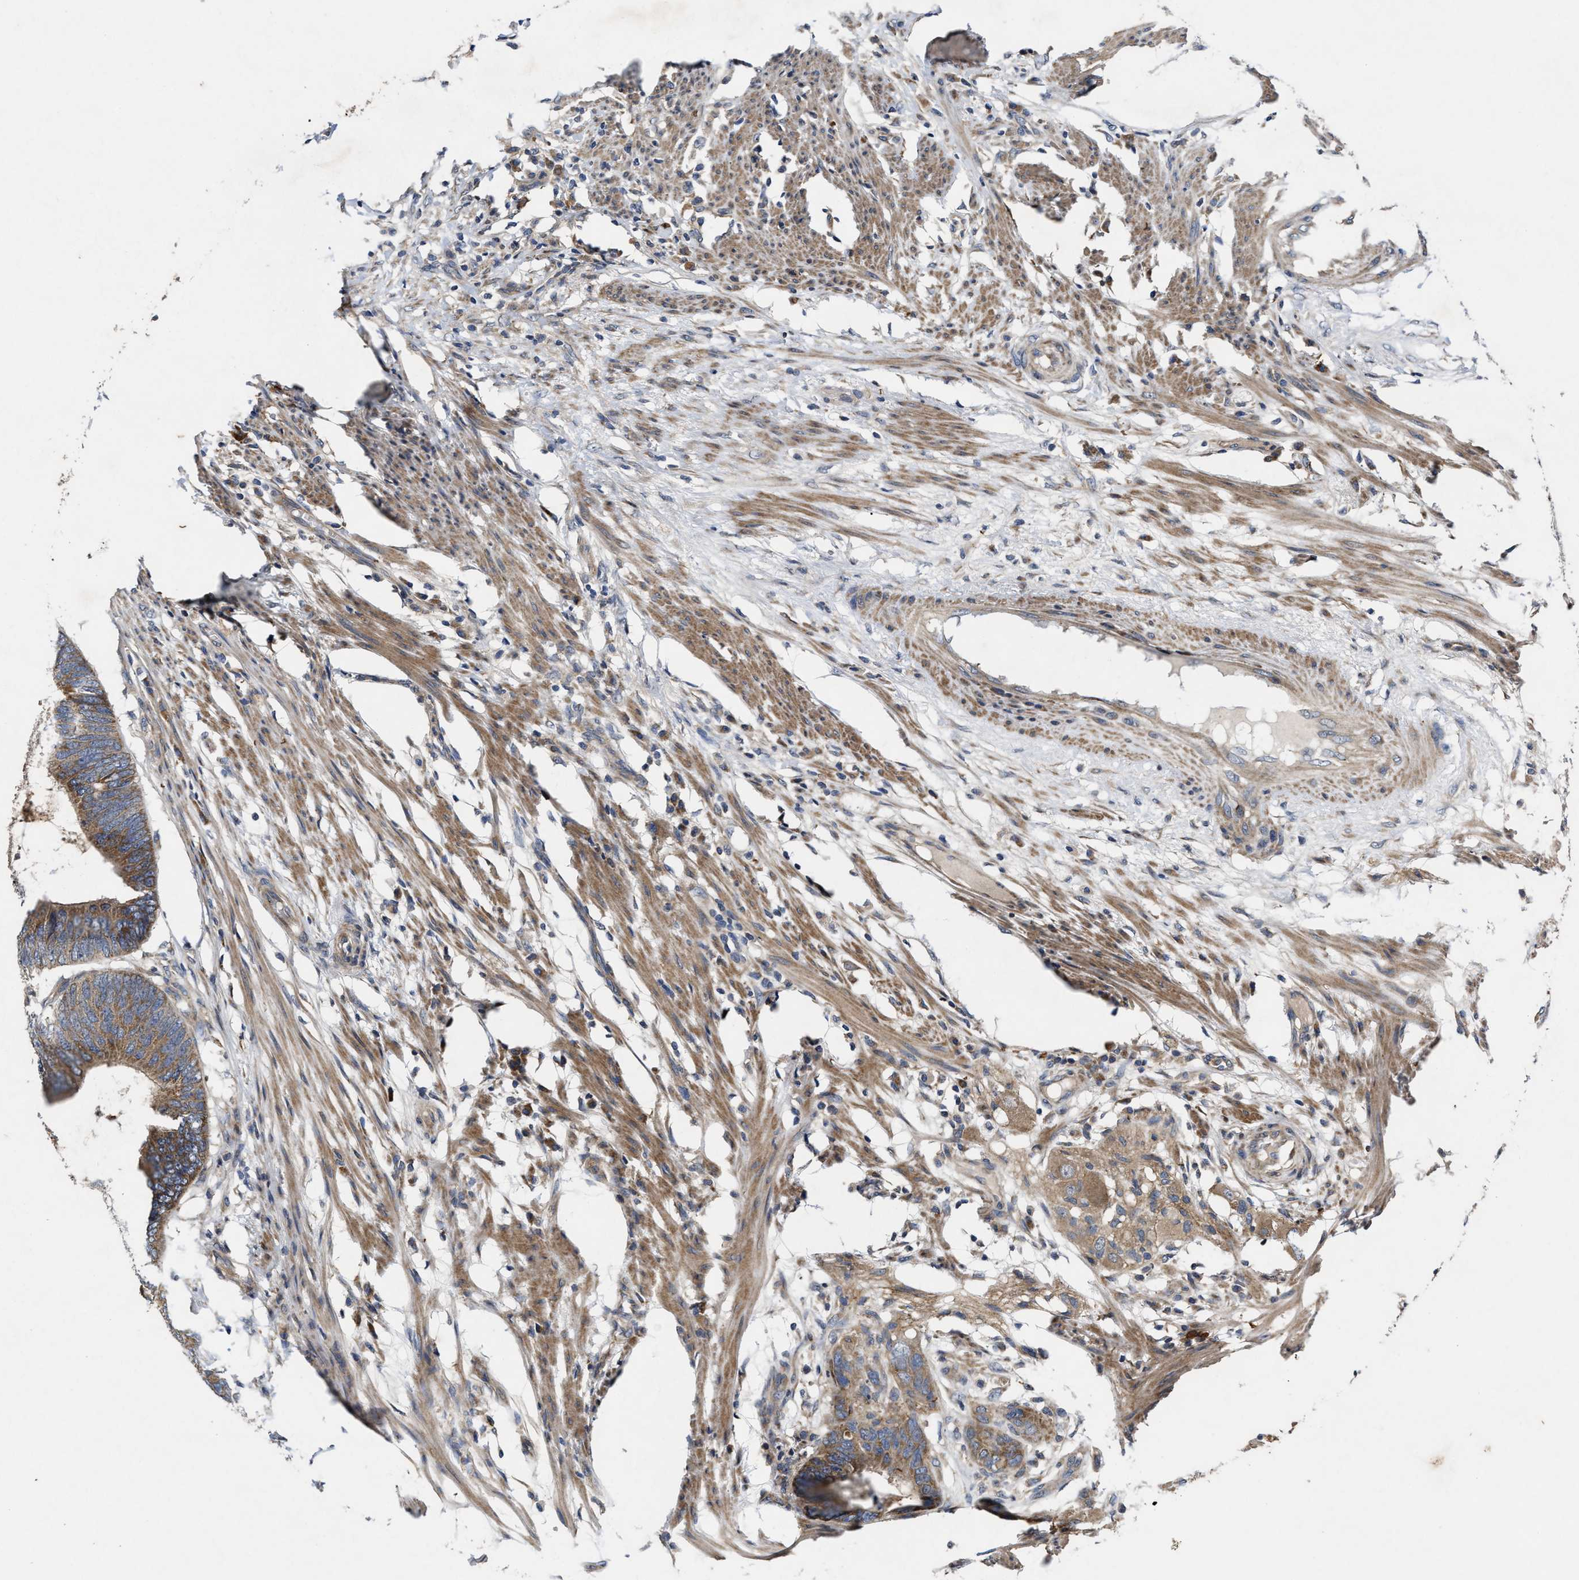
{"staining": {"intensity": "moderate", "quantity": ">75%", "location": "cytoplasmic/membranous"}, "tissue": "colorectal cancer", "cell_type": "Tumor cells", "image_type": "cancer", "snomed": [{"axis": "morphology", "description": "Adenocarcinoma, NOS"}, {"axis": "topography", "description": "Colon"}], "caption": "This is a histology image of immunohistochemistry staining of colorectal adenocarcinoma, which shows moderate staining in the cytoplasmic/membranous of tumor cells.", "gene": "EFNA4", "patient": {"sex": "male", "age": 56}}